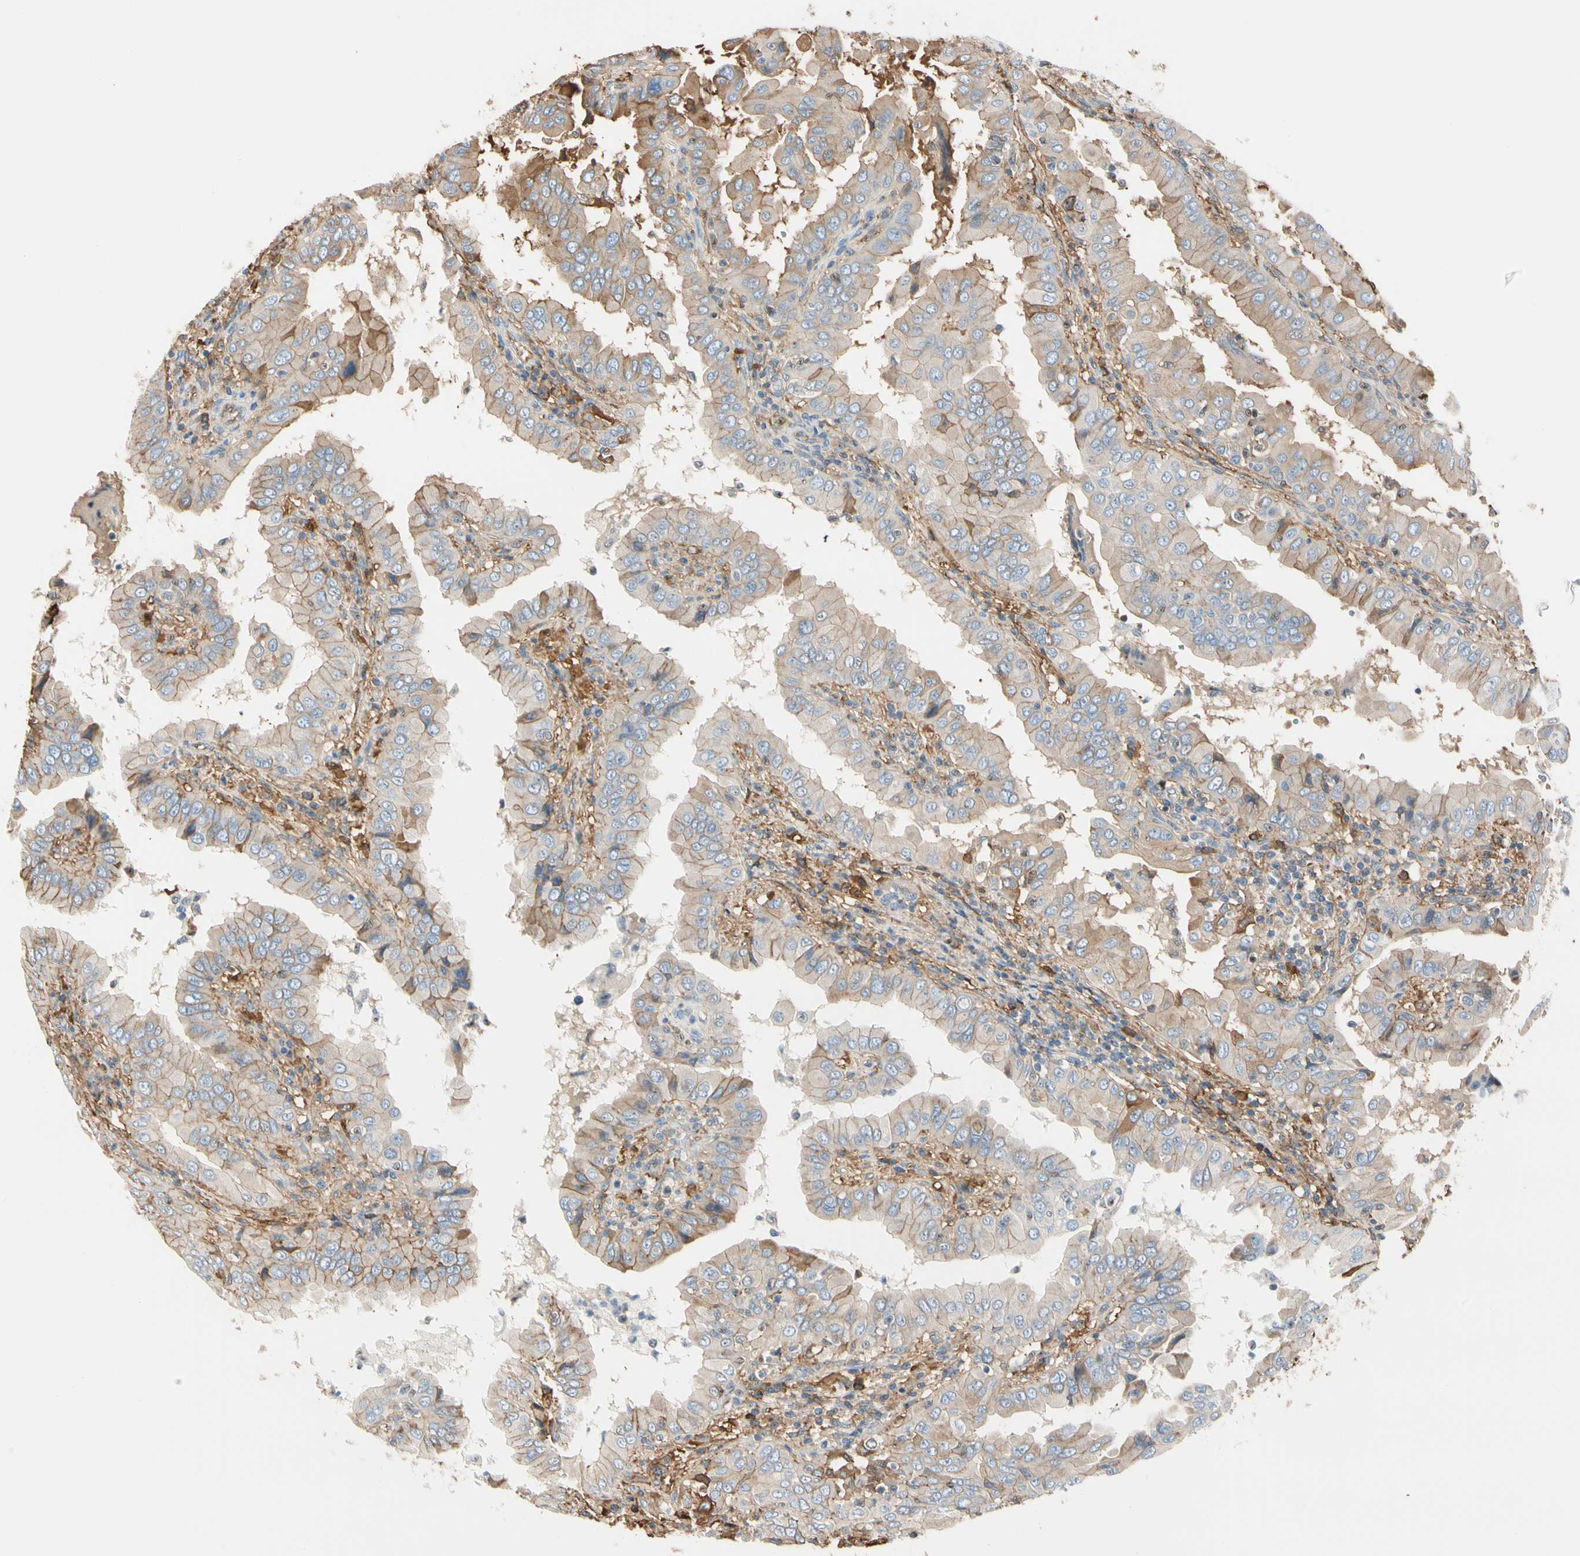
{"staining": {"intensity": "weak", "quantity": ">75%", "location": "cytoplasmic/membranous"}, "tissue": "thyroid cancer", "cell_type": "Tumor cells", "image_type": "cancer", "snomed": [{"axis": "morphology", "description": "Papillary adenocarcinoma, NOS"}, {"axis": "topography", "description": "Thyroid gland"}], "caption": "Thyroid cancer was stained to show a protein in brown. There is low levels of weak cytoplasmic/membranous expression in about >75% of tumor cells.", "gene": "LAMB3", "patient": {"sex": "male", "age": 33}}